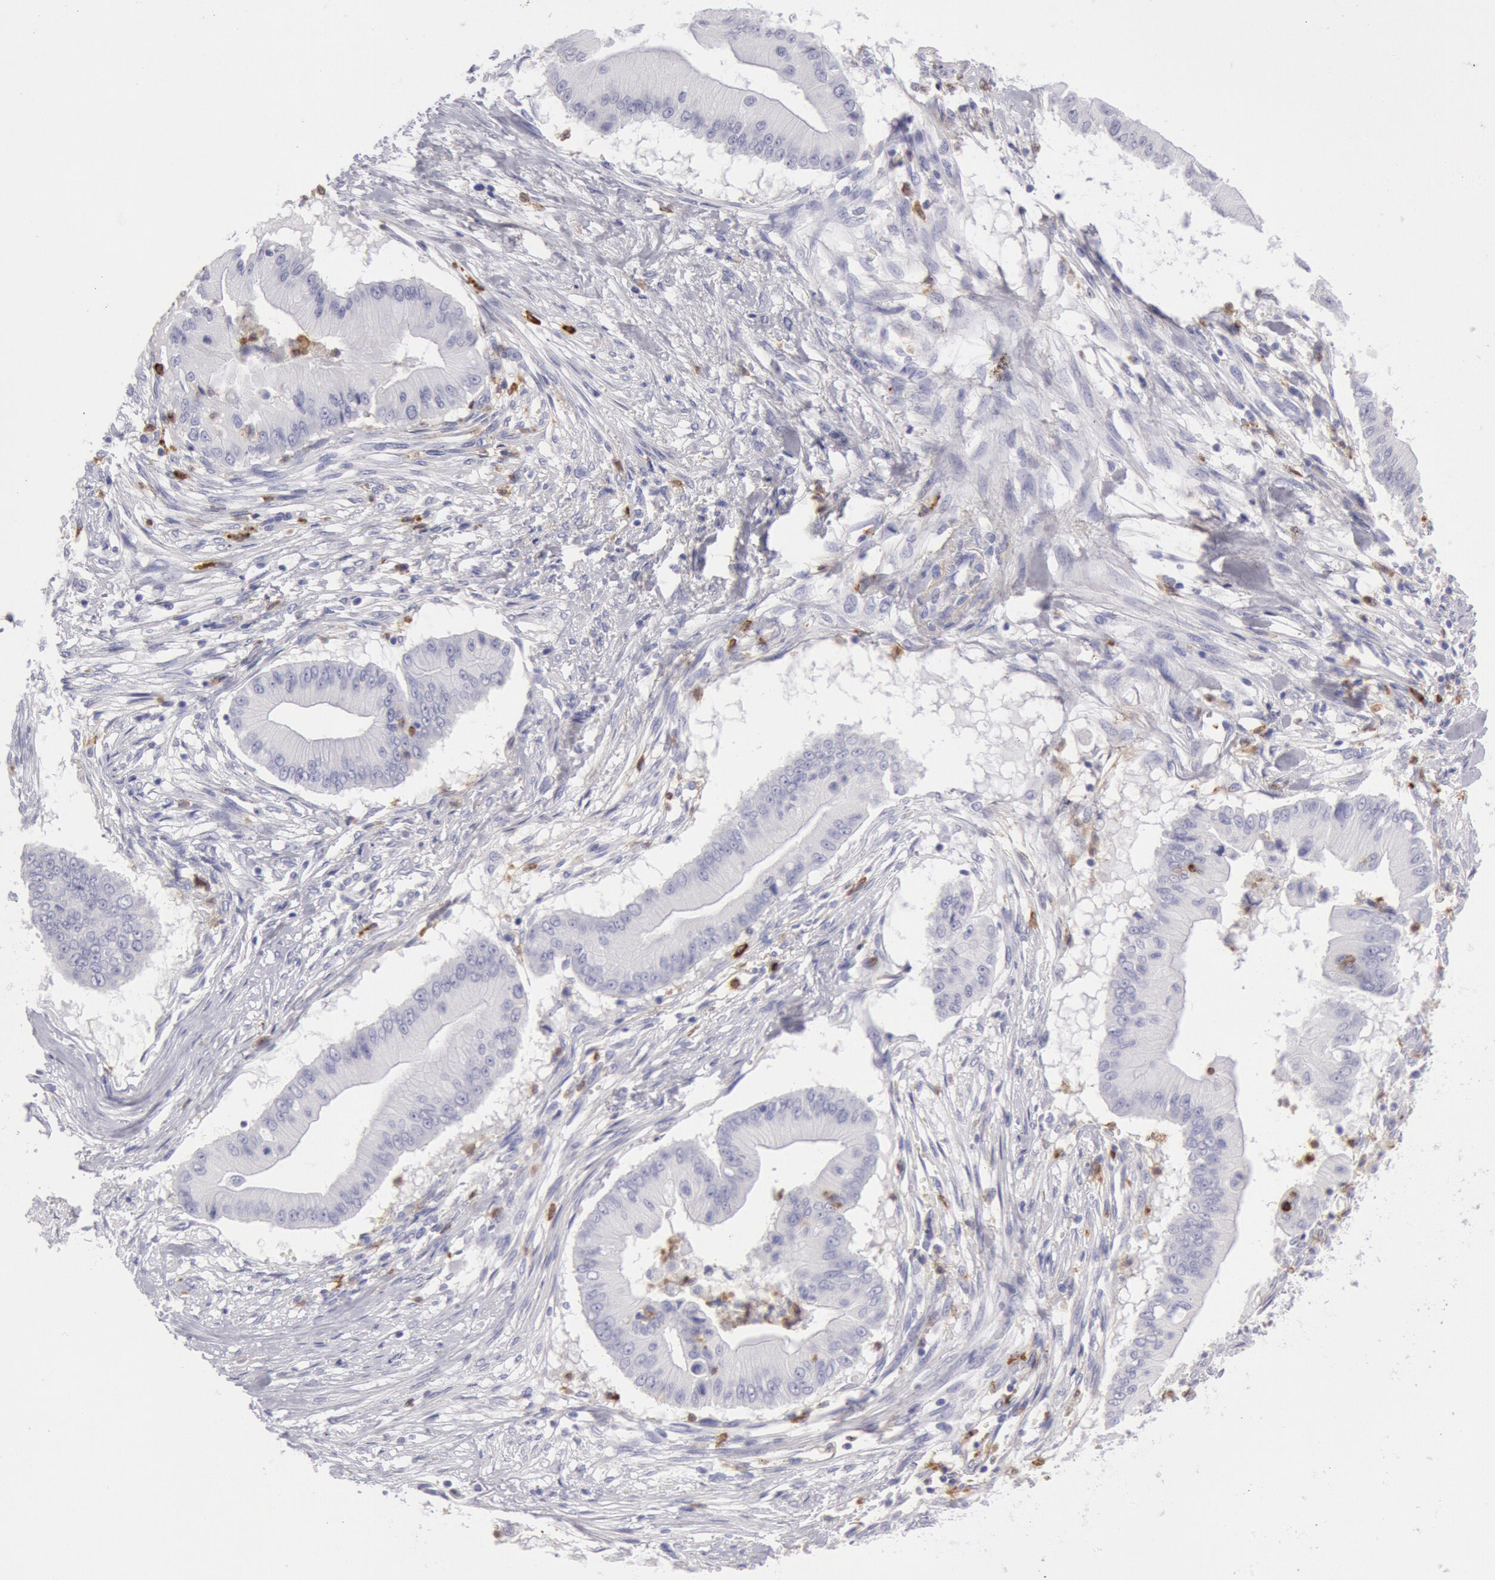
{"staining": {"intensity": "negative", "quantity": "none", "location": "none"}, "tissue": "pancreatic cancer", "cell_type": "Tumor cells", "image_type": "cancer", "snomed": [{"axis": "morphology", "description": "Adenocarcinoma, NOS"}, {"axis": "topography", "description": "Pancreas"}], "caption": "The micrograph exhibits no significant positivity in tumor cells of pancreatic adenocarcinoma.", "gene": "FCN1", "patient": {"sex": "male", "age": 62}}